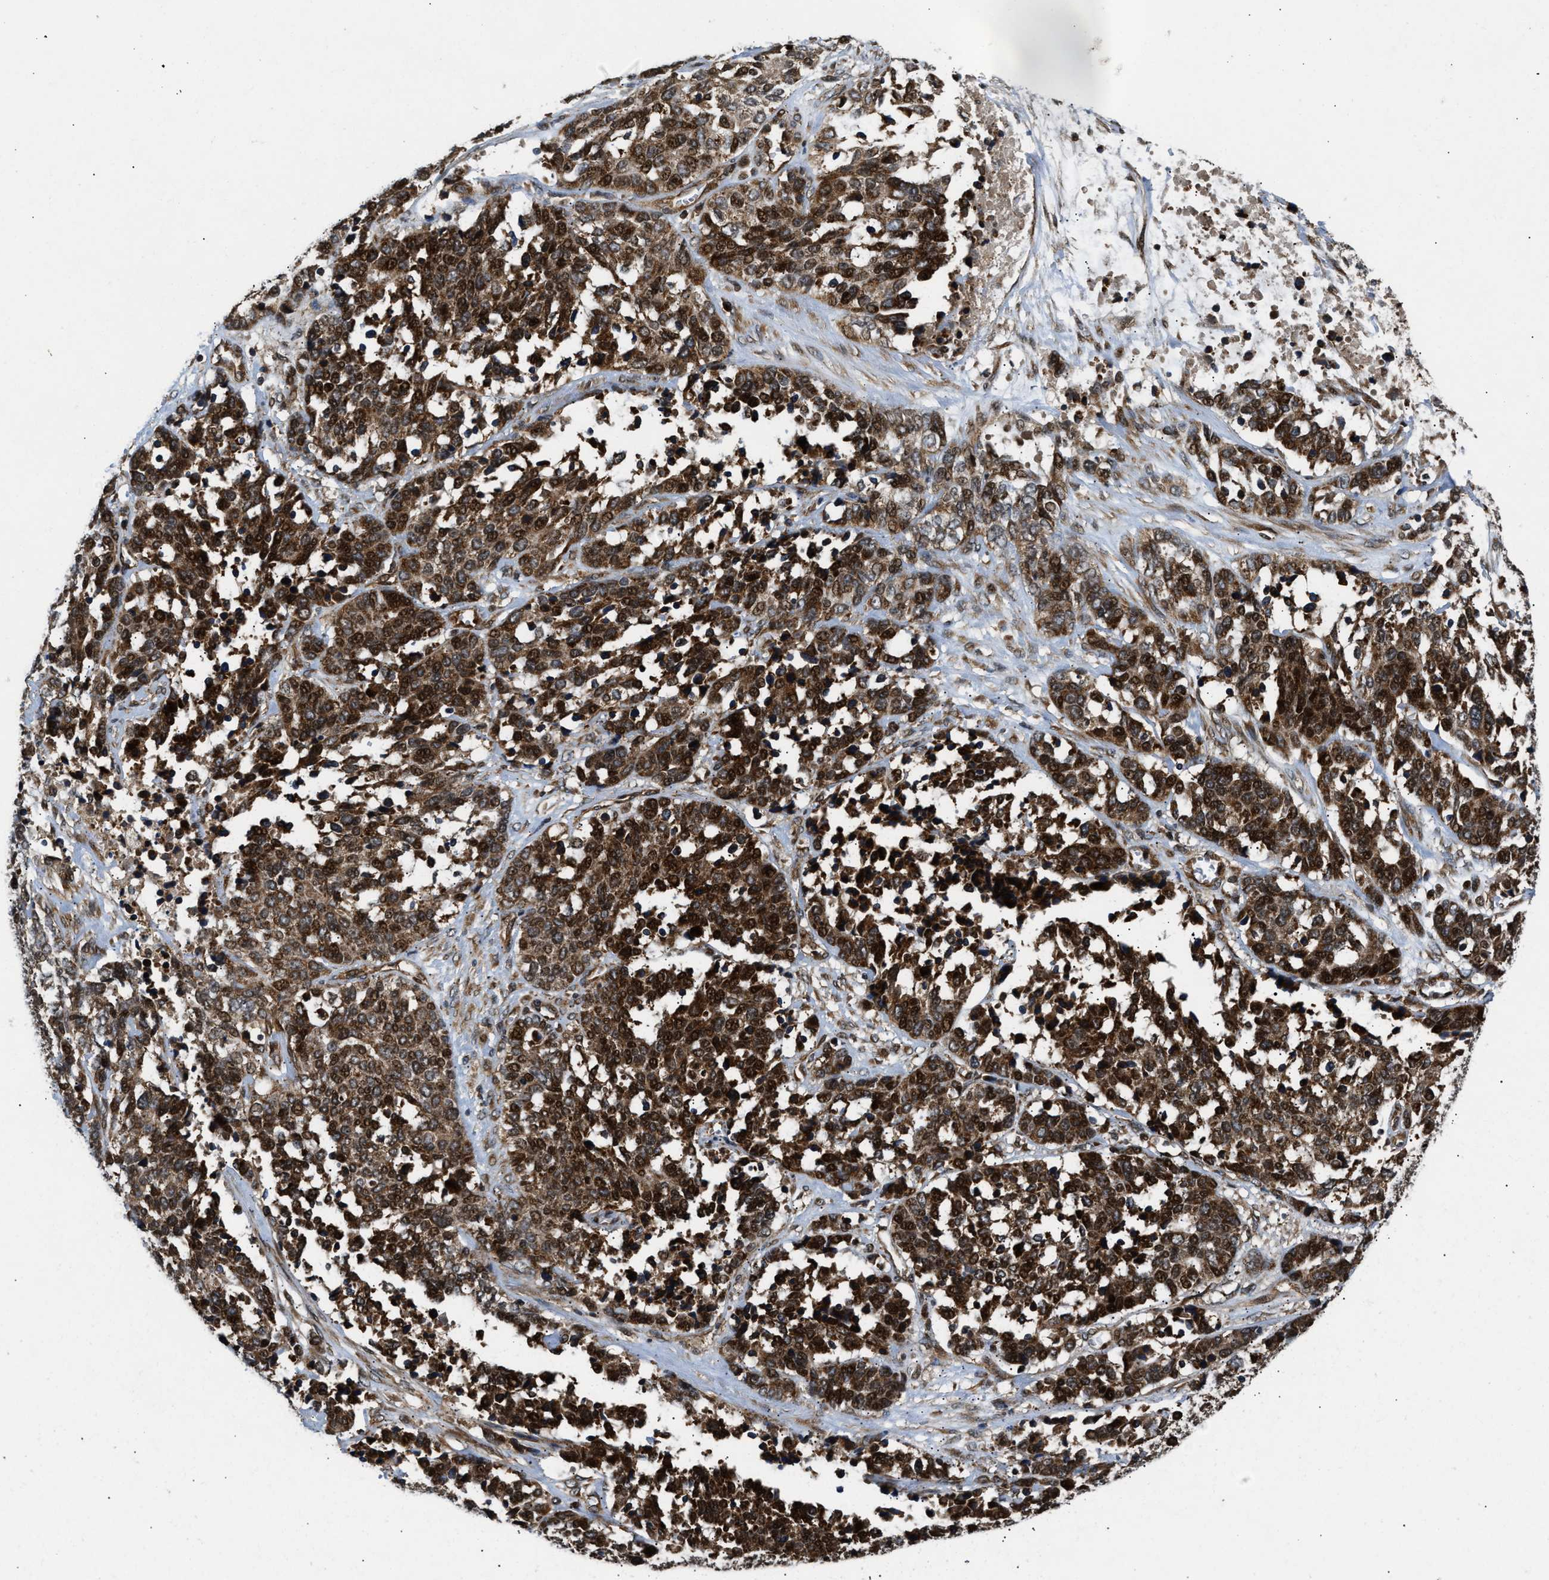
{"staining": {"intensity": "strong", "quantity": ">75%", "location": "cytoplasmic/membranous"}, "tissue": "ovarian cancer", "cell_type": "Tumor cells", "image_type": "cancer", "snomed": [{"axis": "morphology", "description": "Cystadenocarcinoma, serous, NOS"}, {"axis": "topography", "description": "Ovary"}], "caption": "Brown immunohistochemical staining in ovarian cancer (serous cystadenocarcinoma) demonstrates strong cytoplasmic/membranous staining in approximately >75% of tumor cells.", "gene": "PNPLA8", "patient": {"sex": "female", "age": 44}}